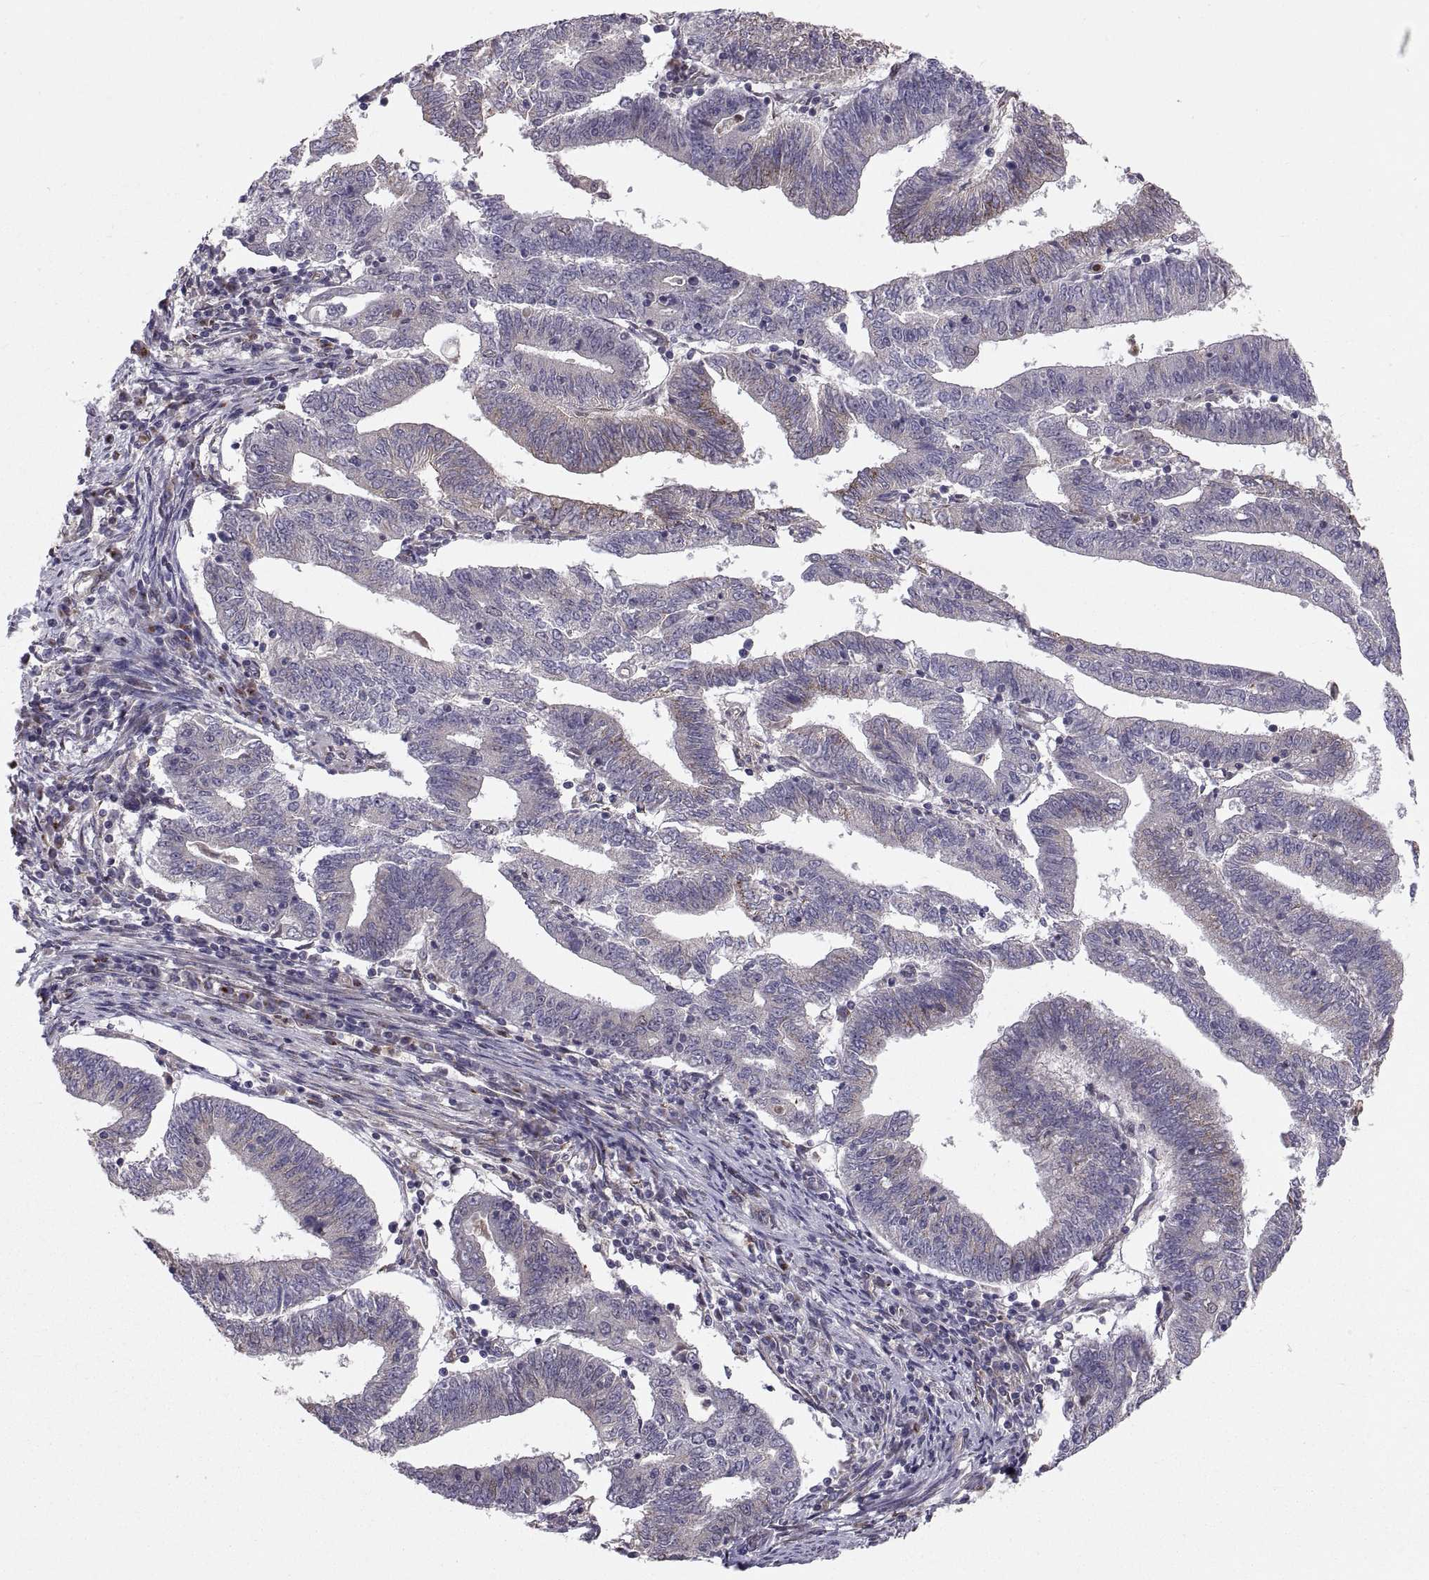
{"staining": {"intensity": "moderate", "quantity": "<25%", "location": "cytoplasmic/membranous"}, "tissue": "endometrial cancer", "cell_type": "Tumor cells", "image_type": "cancer", "snomed": [{"axis": "morphology", "description": "Adenocarcinoma, NOS"}, {"axis": "topography", "description": "Endometrium"}], "caption": "Human endometrial adenocarcinoma stained for a protein (brown) exhibits moderate cytoplasmic/membranous positive positivity in approximately <25% of tumor cells.", "gene": "TESC", "patient": {"sex": "female", "age": 82}}